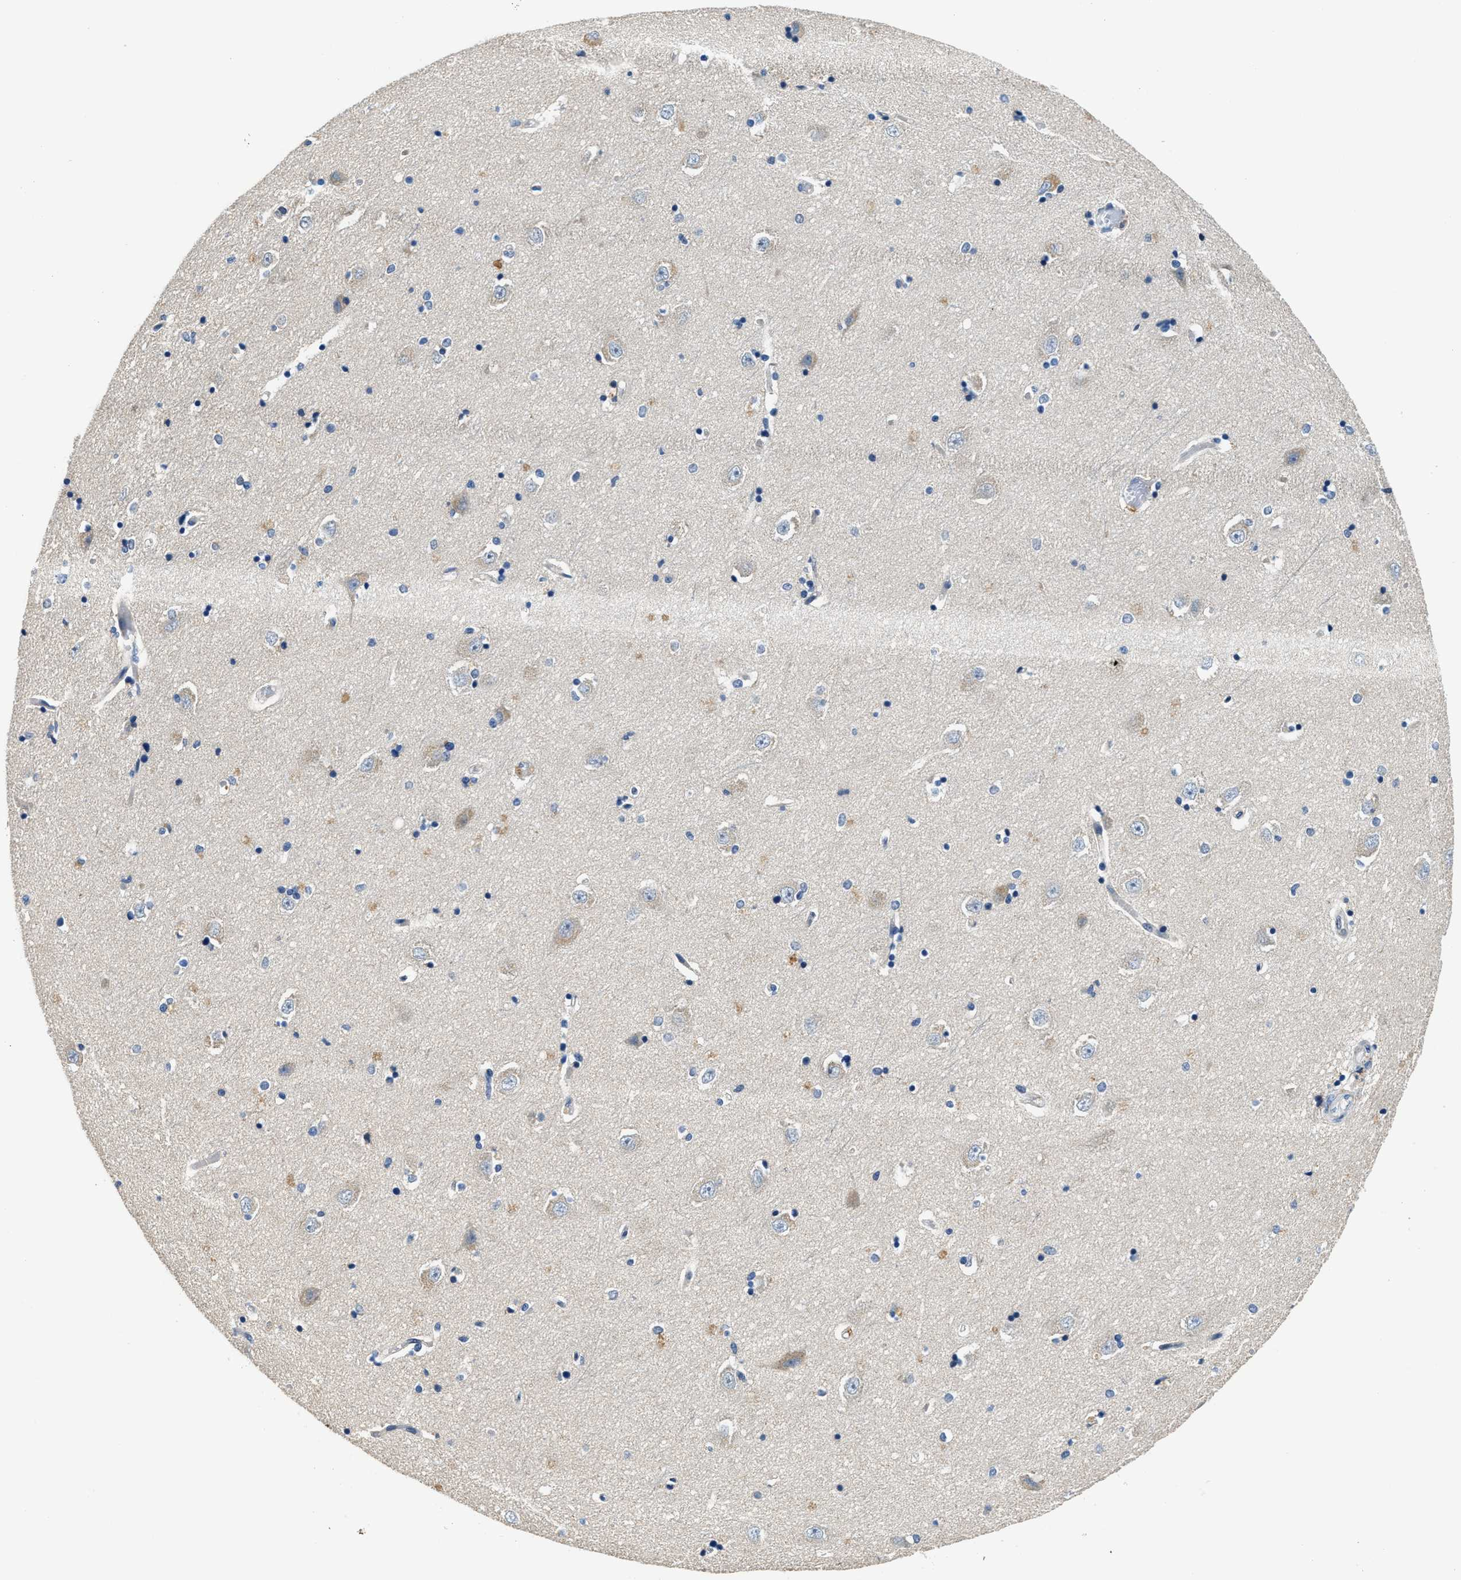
{"staining": {"intensity": "weak", "quantity": "<25%", "location": "cytoplasmic/membranous"}, "tissue": "hippocampus", "cell_type": "Glial cells", "image_type": "normal", "snomed": [{"axis": "morphology", "description": "Normal tissue, NOS"}, {"axis": "topography", "description": "Hippocampus"}], "caption": "Immunohistochemical staining of unremarkable human hippocampus reveals no significant positivity in glial cells. Brightfield microscopy of immunohistochemistry (IHC) stained with DAB (3,3'-diaminobenzidine) (brown) and hematoxylin (blue), captured at high magnification.", "gene": "MYO1G", "patient": {"sex": "male", "age": 45}}